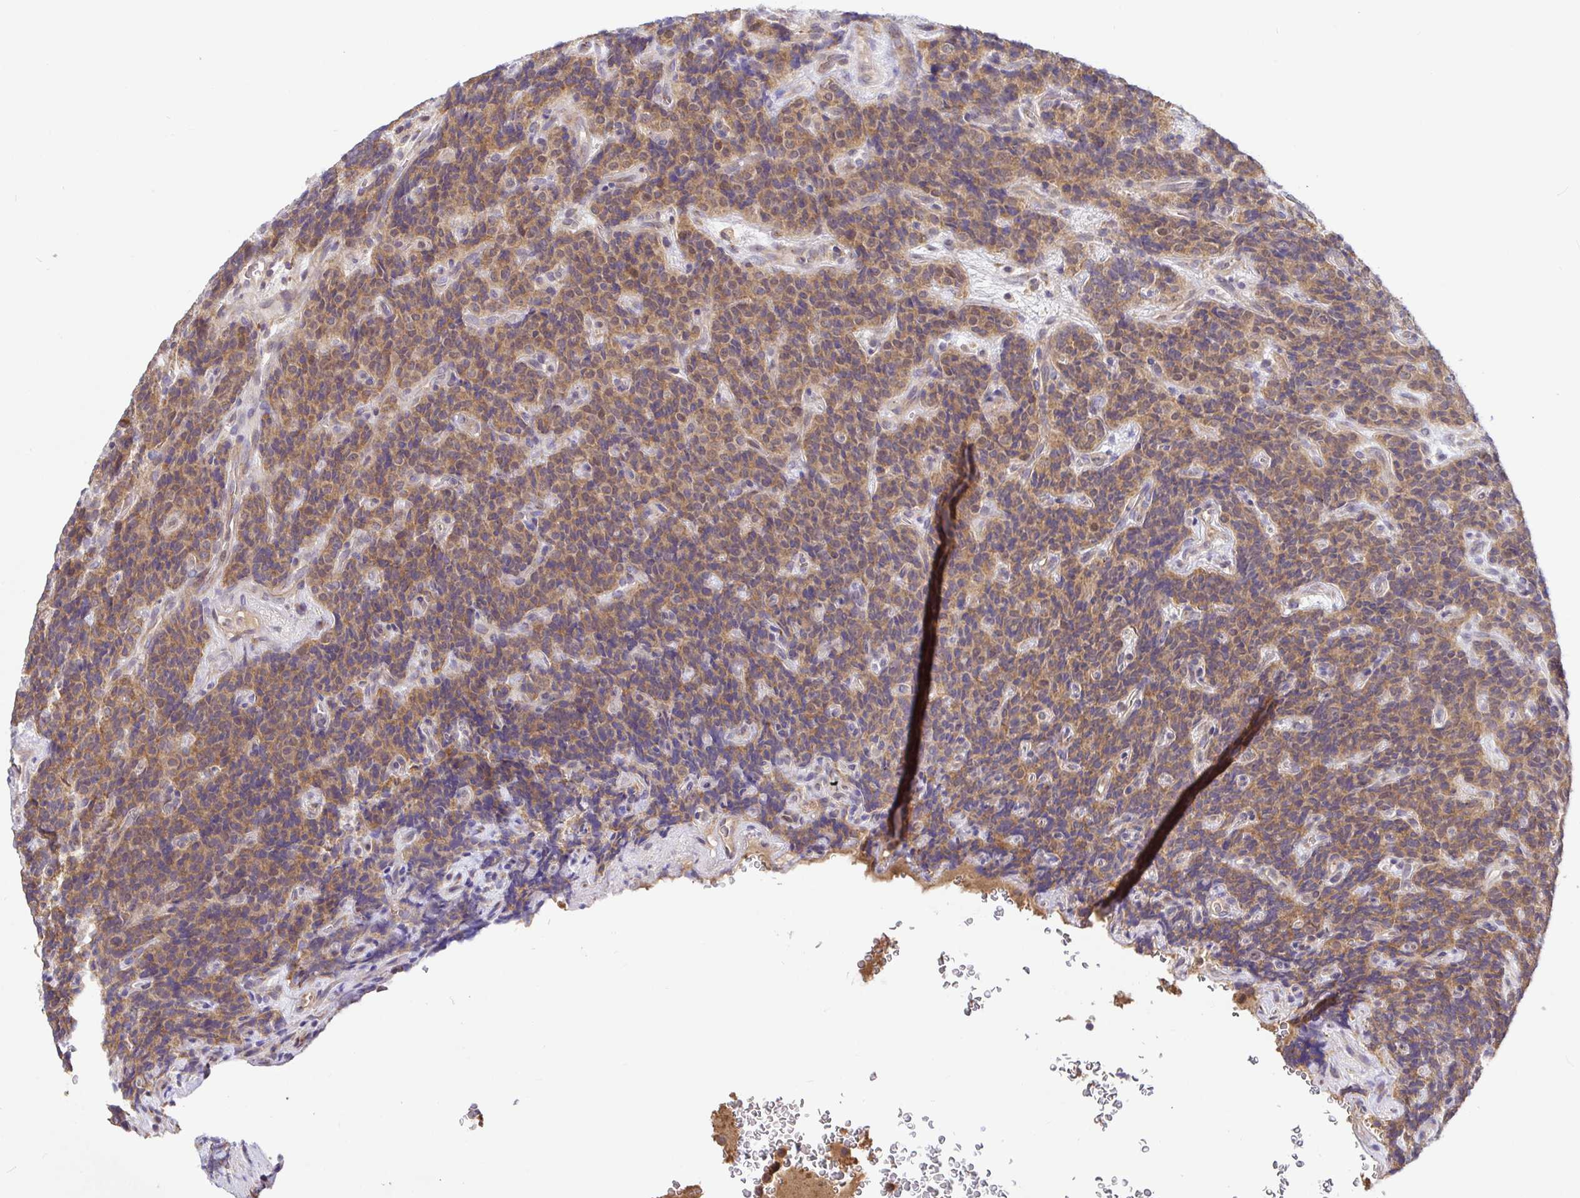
{"staining": {"intensity": "weak", "quantity": ">75%", "location": "cytoplasmic/membranous"}, "tissue": "carcinoid", "cell_type": "Tumor cells", "image_type": "cancer", "snomed": [{"axis": "morphology", "description": "Carcinoid, malignant, NOS"}, {"axis": "topography", "description": "Pancreas"}], "caption": "IHC (DAB (3,3'-diaminobenzidine)) staining of human carcinoid exhibits weak cytoplasmic/membranous protein staining in about >75% of tumor cells. Nuclei are stained in blue.", "gene": "ELP1", "patient": {"sex": "male", "age": 36}}